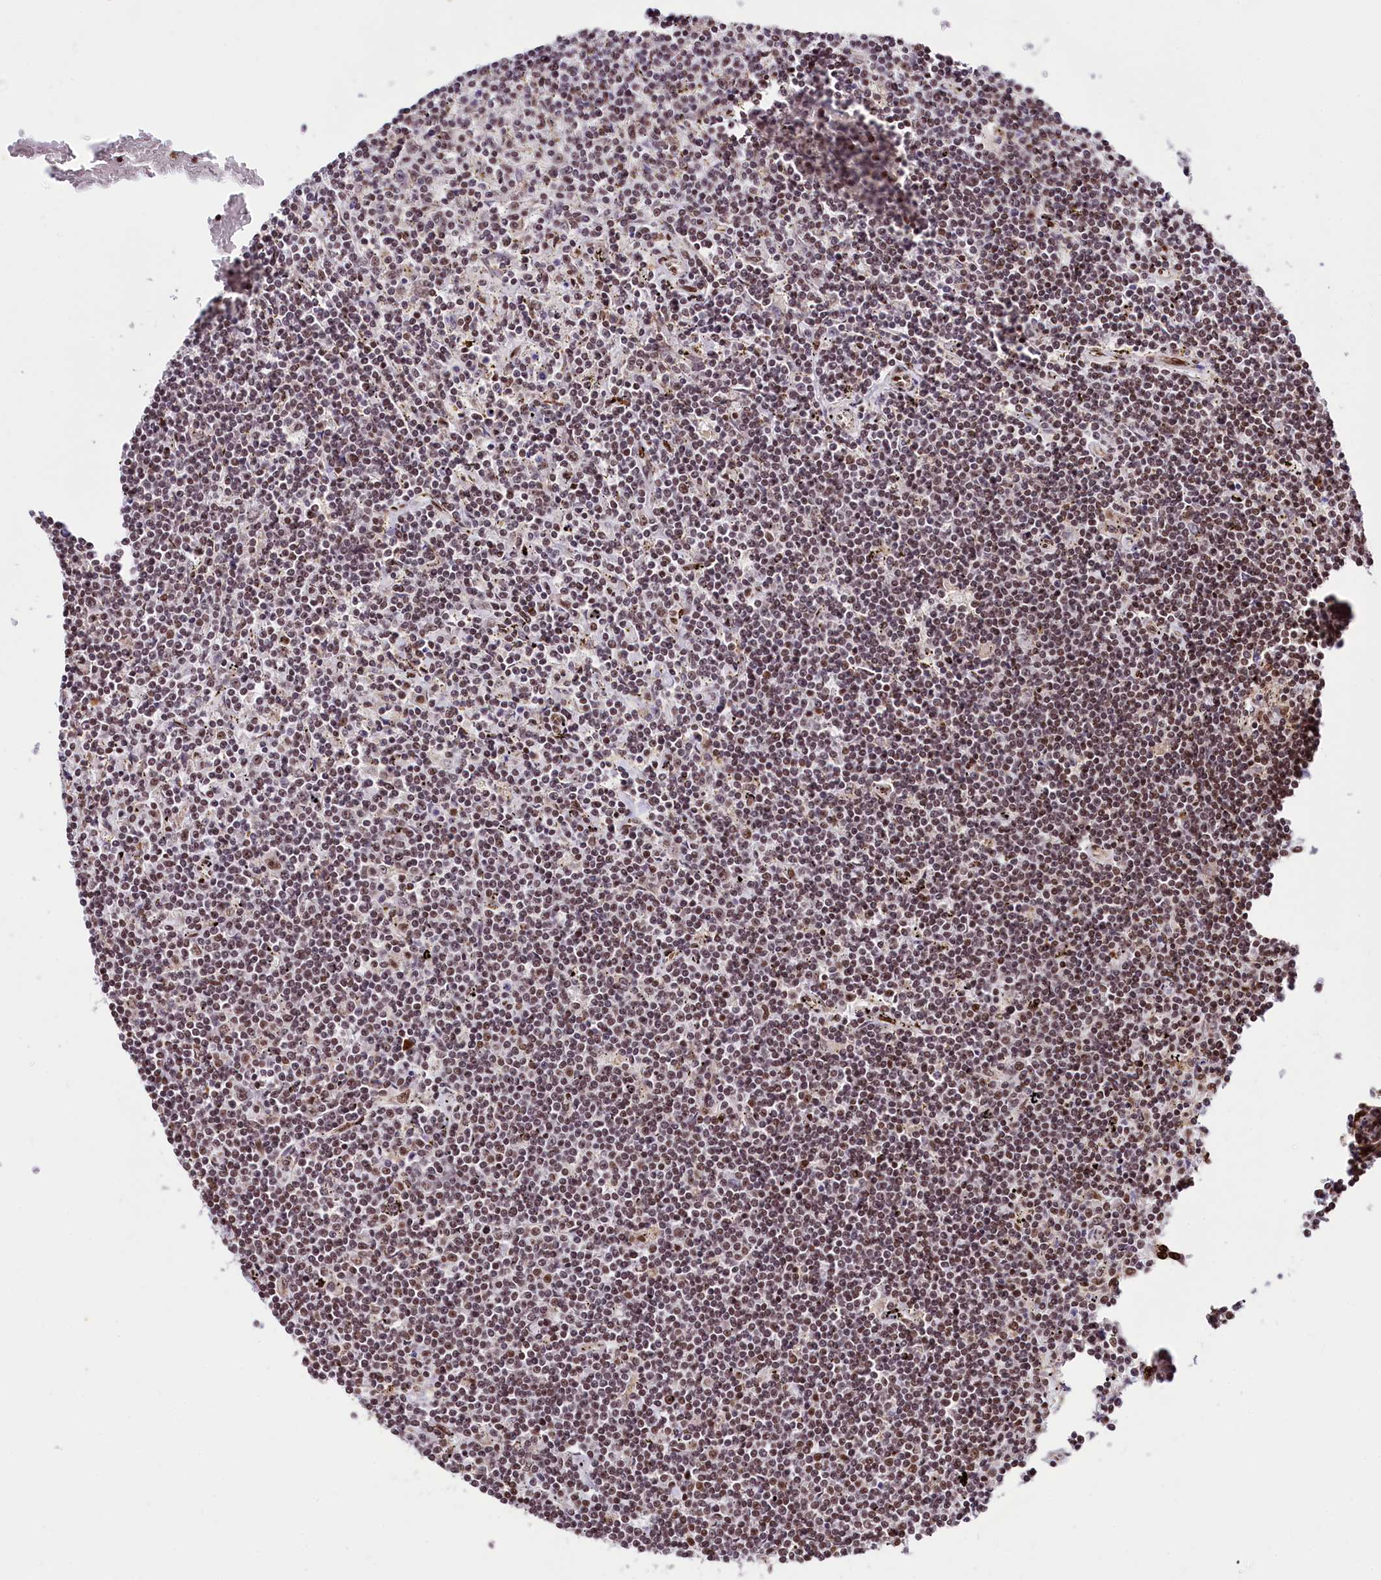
{"staining": {"intensity": "weak", "quantity": "25%-75%", "location": "nuclear"}, "tissue": "lymphoma", "cell_type": "Tumor cells", "image_type": "cancer", "snomed": [{"axis": "morphology", "description": "Malignant lymphoma, non-Hodgkin's type, Low grade"}, {"axis": "topography", "description": "Spleen"}], "caption": "Approximately 25%-75% of tumor cells in malignant lymphoma, non-Hodgkin's type (low-grade) demonstrate weak nuclear protein expression as visualized by brown immunohistochemical staining.", "gene": "PDS5B", "patient": {"sex": "male", "age": 76}}